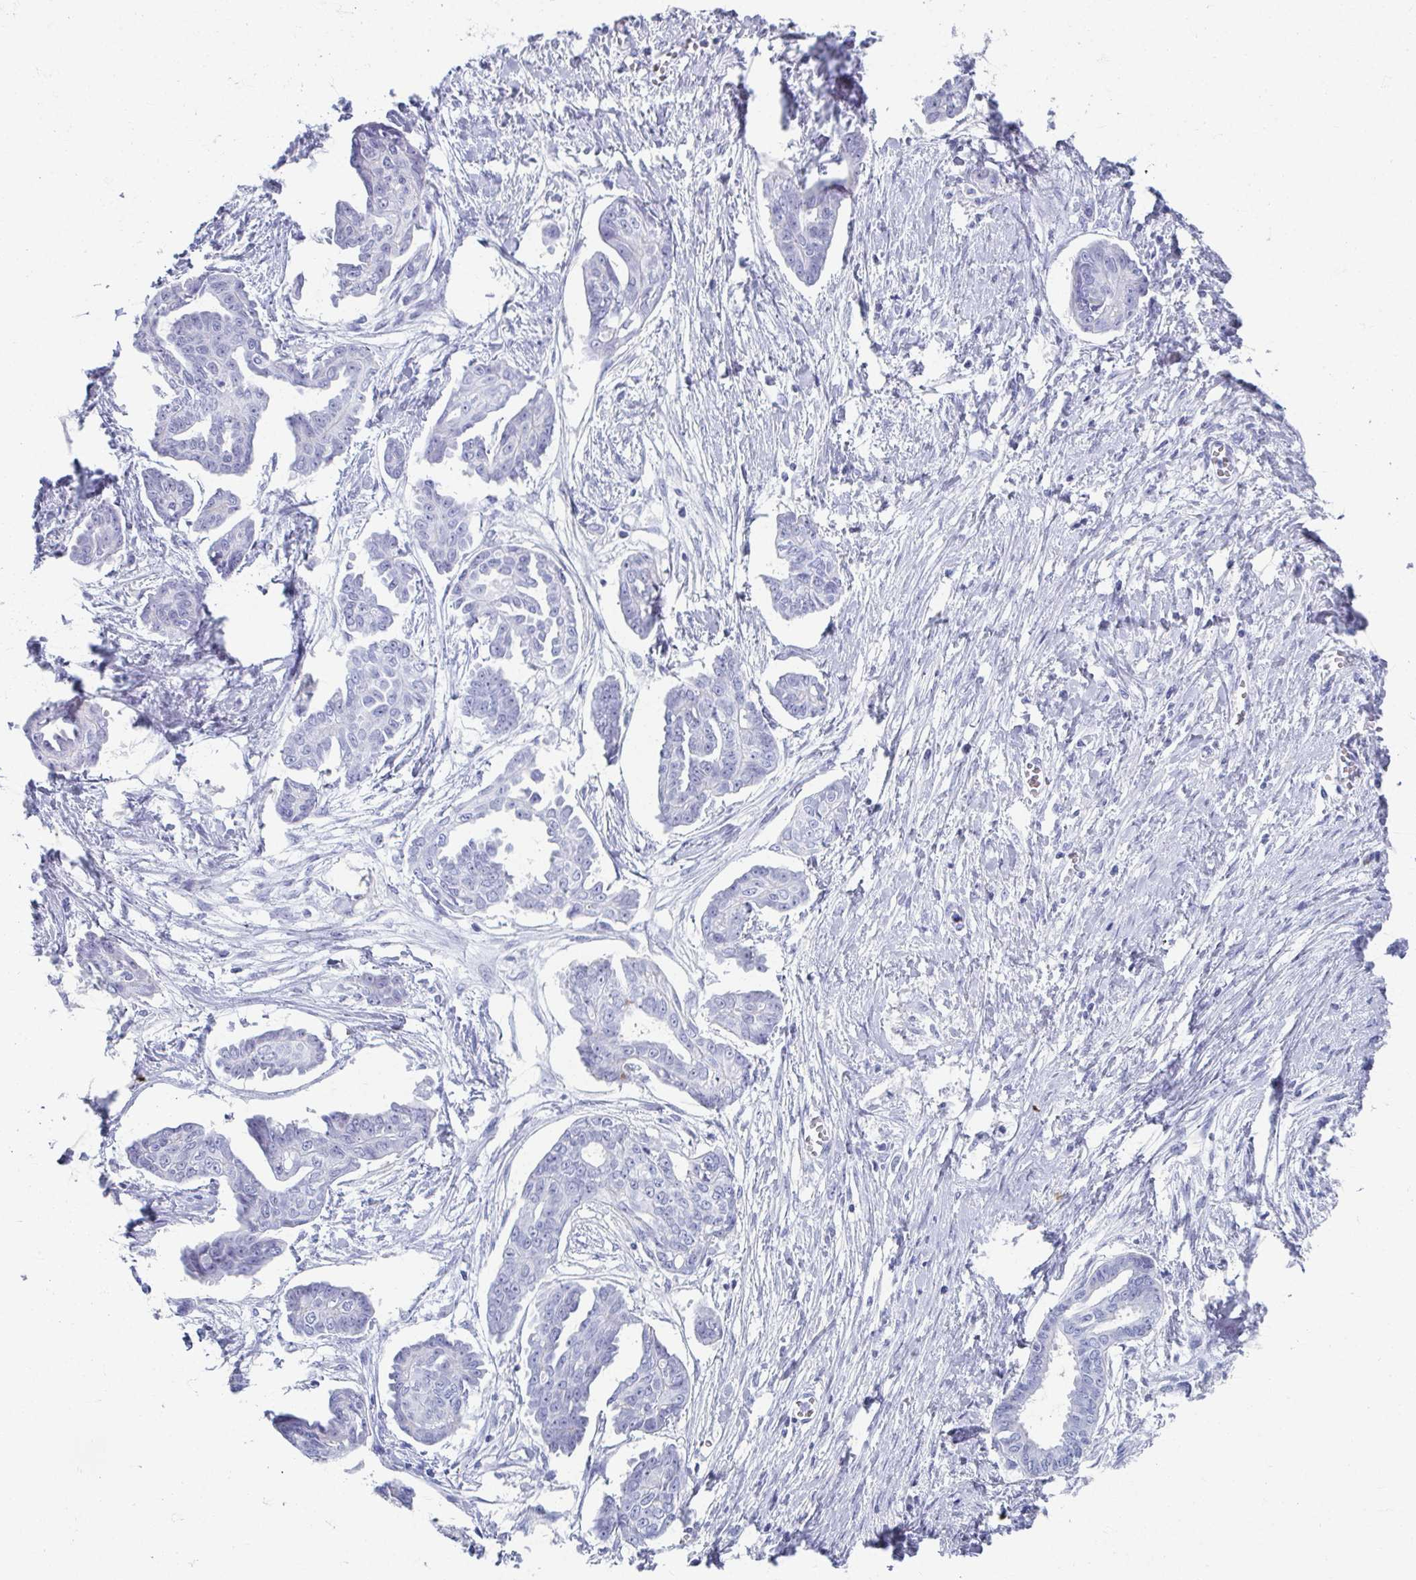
{"staining": {"intensity": "negative", "quantity": "none", "location": "none"}, "tissue": "ovarian cancer", "cell_type": "Tumor cells", "image_type": "cancer", "snomed": [{"axis": "morphology", "description": "Cystadenocarcinoma, serous, NOS"}, {"axis": "topography", "description": "Ovary"}], "caption": "This micrograph is of ovarian cancer (serous cystadenocarcinoma) stained with immunohistochemistry to label a protein in brown with the nuclei are counter-stained blue. There is no staining in tumor cells.", "gene": "GHRL", "patient": {"sex": "female", "age": 71}}